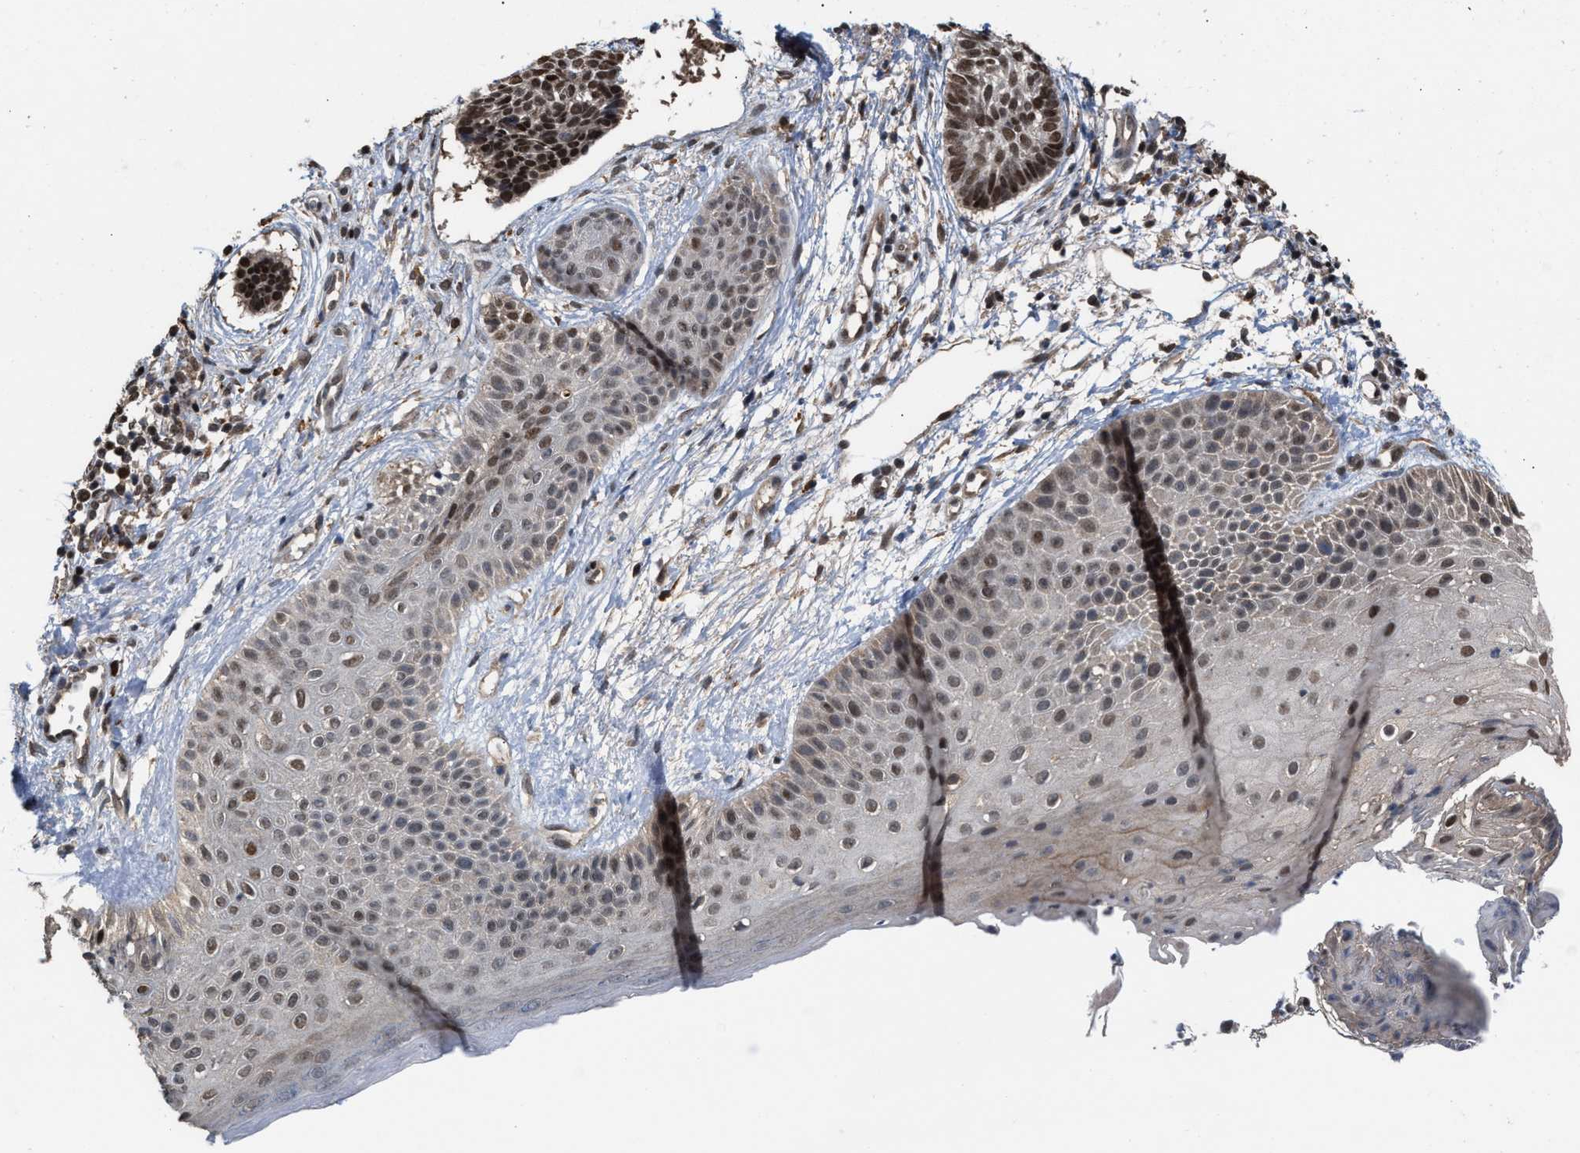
{"staining": {"intensity": "moderate", "quantity": ">75%", "location": "nuclear"}, "tissue": "skin cancer", "cell_type": "Tumor cells", "image_type": "cancer", "snomed": [{"axis": "morphology", "description": "Normal tissue, NOS"}, {"axis": "morphology", "description": "Basal cell carcinoma"}, {"axis": "topography", "description": "Skin"}], "caption": "Basal cell carcinoma (skin) stained with a brown dye exhibits moderate nuclear positive staining in about >75% of tumor cells.", "gene": "C9orf78", "patient": {"sex": "male", "age": 63}}